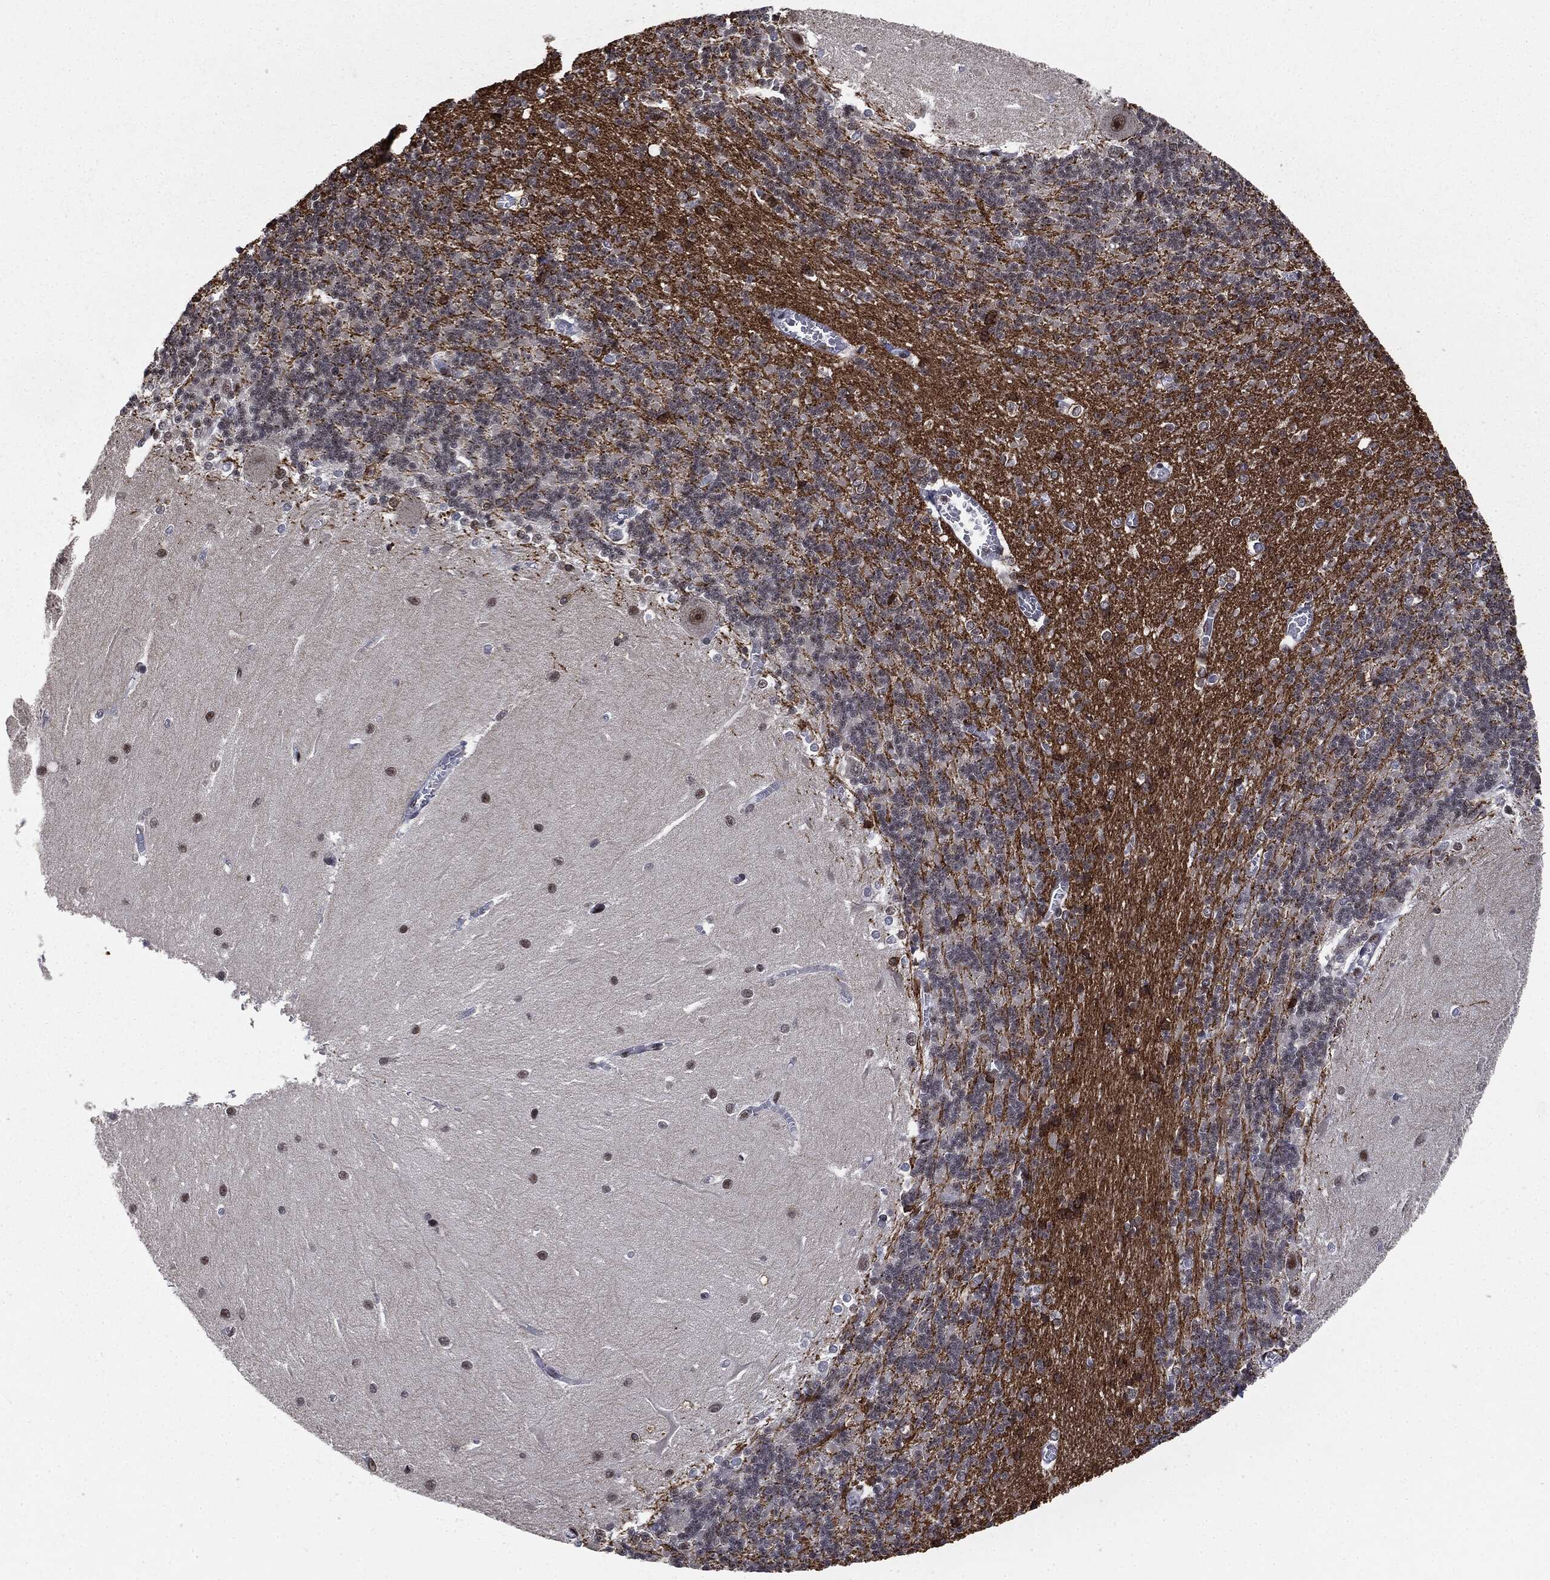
{"staining": {"intensity": "strong", "quantity": "<25%", "location": "cytoplasmic/membranous"}, "tissue": "cerebellum", "cell_type": "Cells in granular layer", "image_type": "normal", "snomed": [{"axis": "morphology", "description": "Normal tissue, NOS"}, {"axis": "topography", "description": "Cerebellum"}], "caption": "Immunohistochemistry (IHC) photomicrograph of normal cerebellum stained for a protein (brown), which exhibits medium levels of strong cytoplasmic/membranous positivity in about <25% of cells in granular layer.", "gene": "DPH2", "patient": {"sex": "male", "age": 37}}